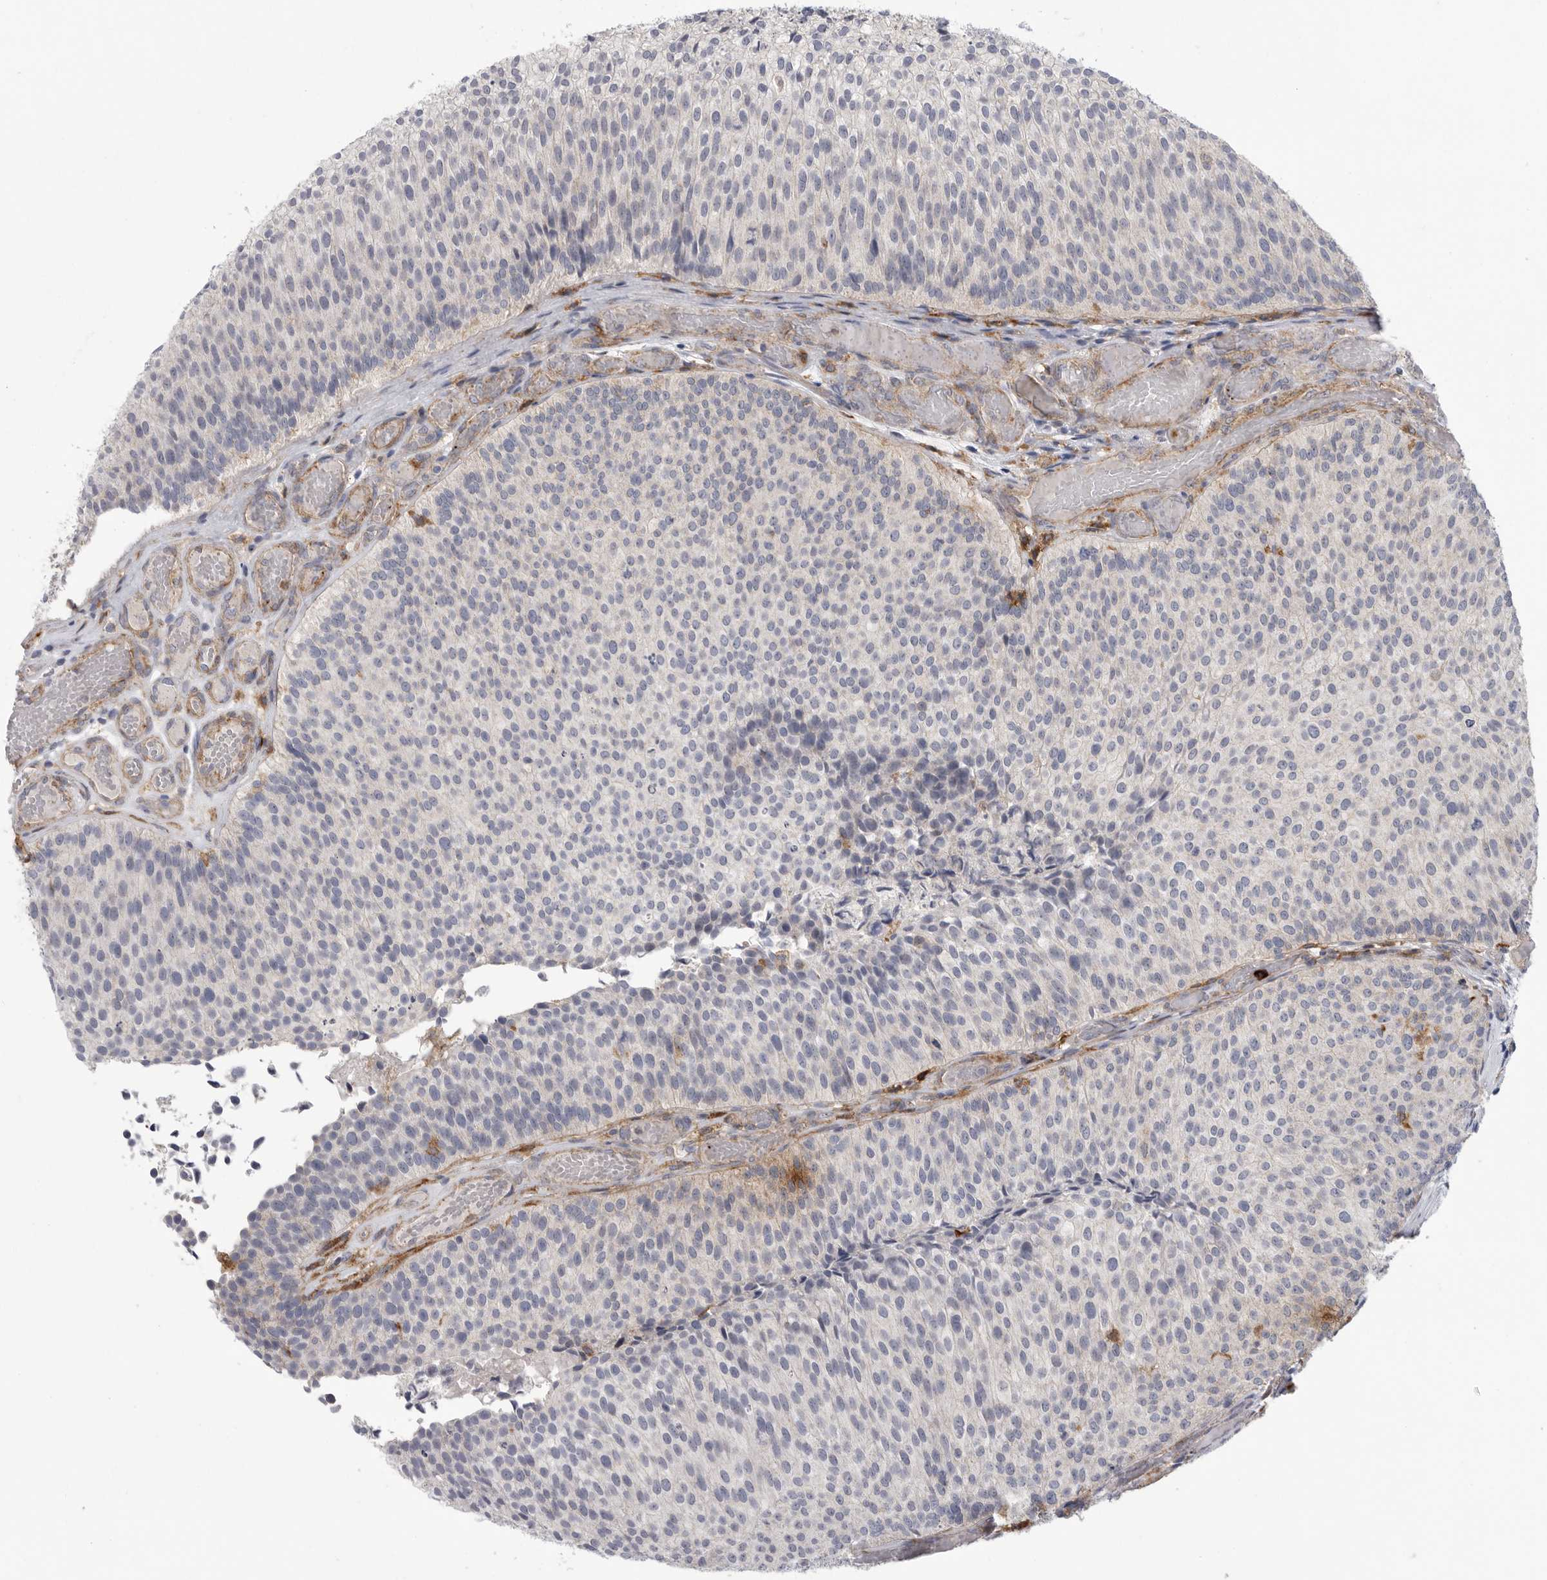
{"staining": {"intensity": "negative", "quantity": "none", "location": "none"}, "tissue": "urothelial cancer", "cell_type": "Tumor cells", "image_type": "cancer", "snomed": [{"axis": "morphology", "description": "Urothelial carcinoma, Low grade"}, {"axis": "topography", "description": "Urinary bladder"}], "caption": "DAB immunohistochemical staining of urothelial cancer demonstrates no significant expression in tumor cells.", "gene": "SIGLEC10", "patient": {"sex": "male", "age": 86}}